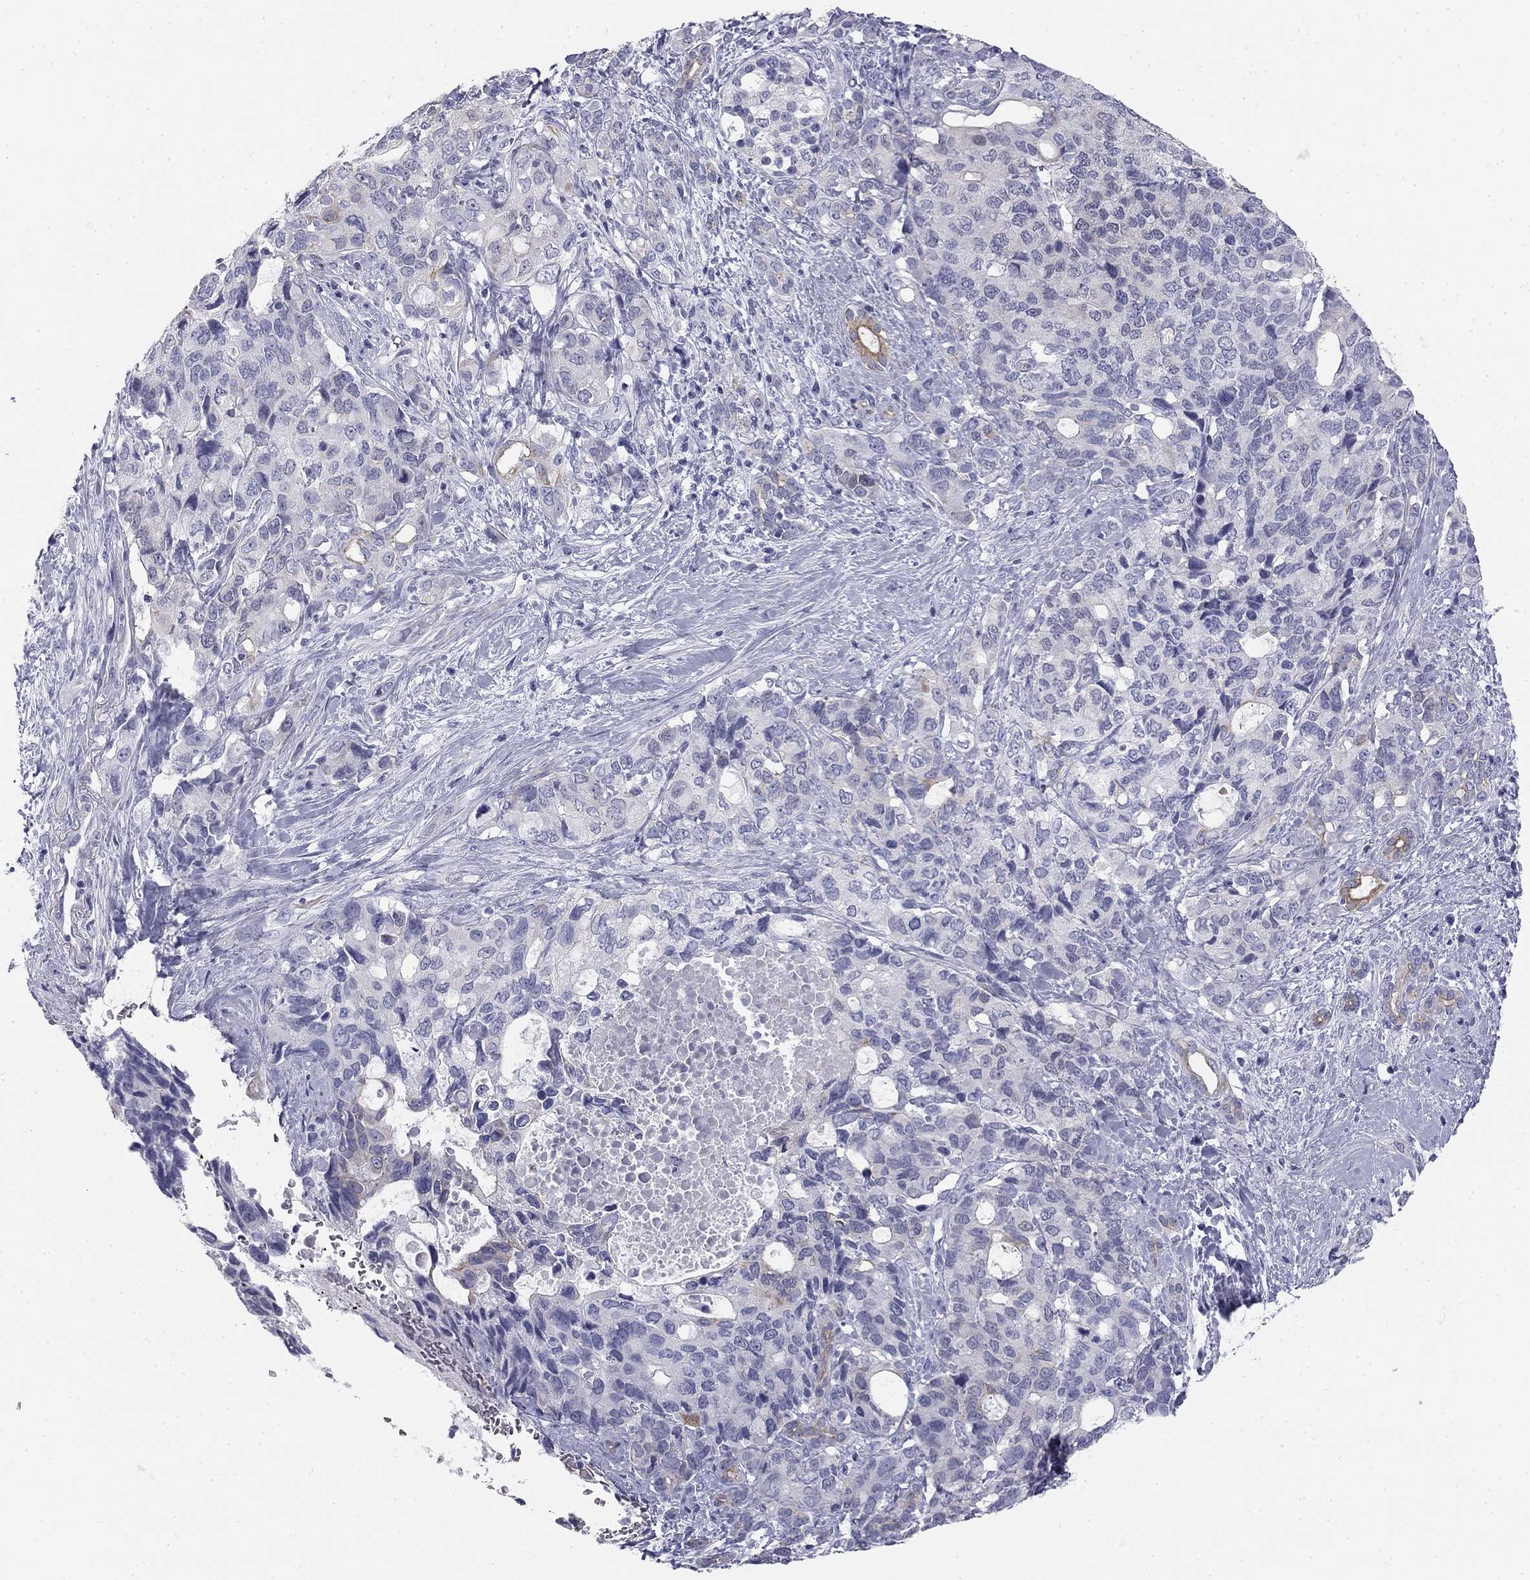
{"staining": {"intensity": "moderate", "quantity": "<25%", "location": "cytoplasmic/membranous"}, "tissue": "pancreatic cancer", "cell_type": "Tumor cells", "image_type": "cancer", "snomed": [{"axis": "morphology", "description": "Adenocarcinoma, NOS"}, {"axis": "topography", "description": "Pancreas"}], "caption": "IHC staining of adenocarcinoma (pancreatic), which demonstrates low levels of moderate cytoplasmic/membranous expression in about <25% of tumor cells indicating moderate cytoplasmic/membranous protein staining. The staining was performed using DAB (brown) for protein detection and nuclei were counterstained in hematoxylin (blue).", "gene": "SULT2B1", "patient": {"sex": "female", "age": 56}}